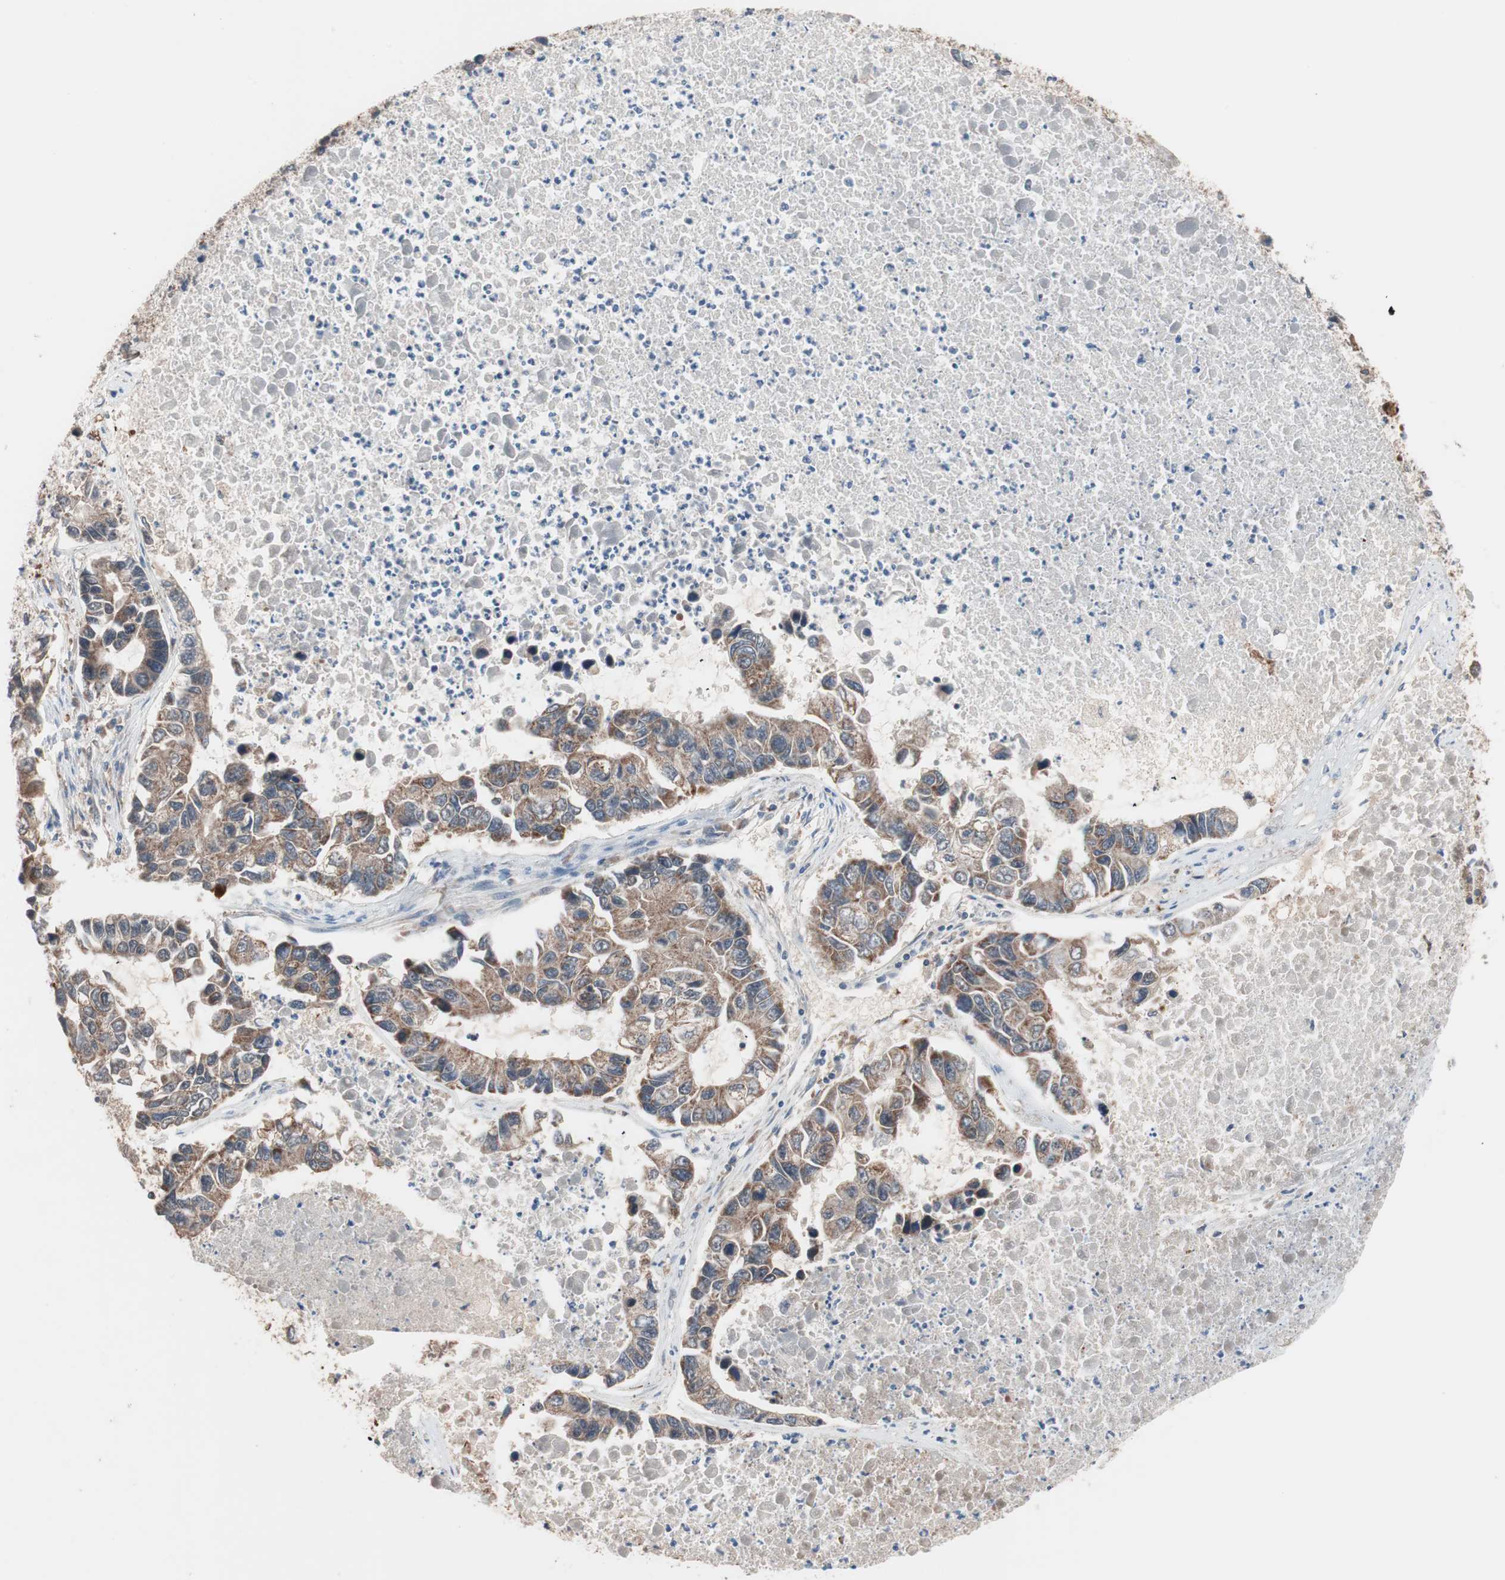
{"staining": {"intensity": "moderate", "quantity": ">75%", "location": "cytoplasmic/membranous"}, "tissue": "lung cancer", "cell_type": "Tumor cells", "image_type": "cancer", "snomed": [{"axis": "morphology", "description": "Adenocarcinoma, NOS"}, {"axis": "topography", "description": "Lung"}], "caption": "An immunohistochemistry (IHC) micrograph of neoplastic tissue is shown. Protein staining in brown labels moderate cytoplasmic/membranous positivity in adenocarcinoma (lung) within tumor cells. Immunohistochemistry stains the protein in brown and the nuclei are stained blue.", "gene": "HMBS", "patient": {"sex": "female", "age": 51}}